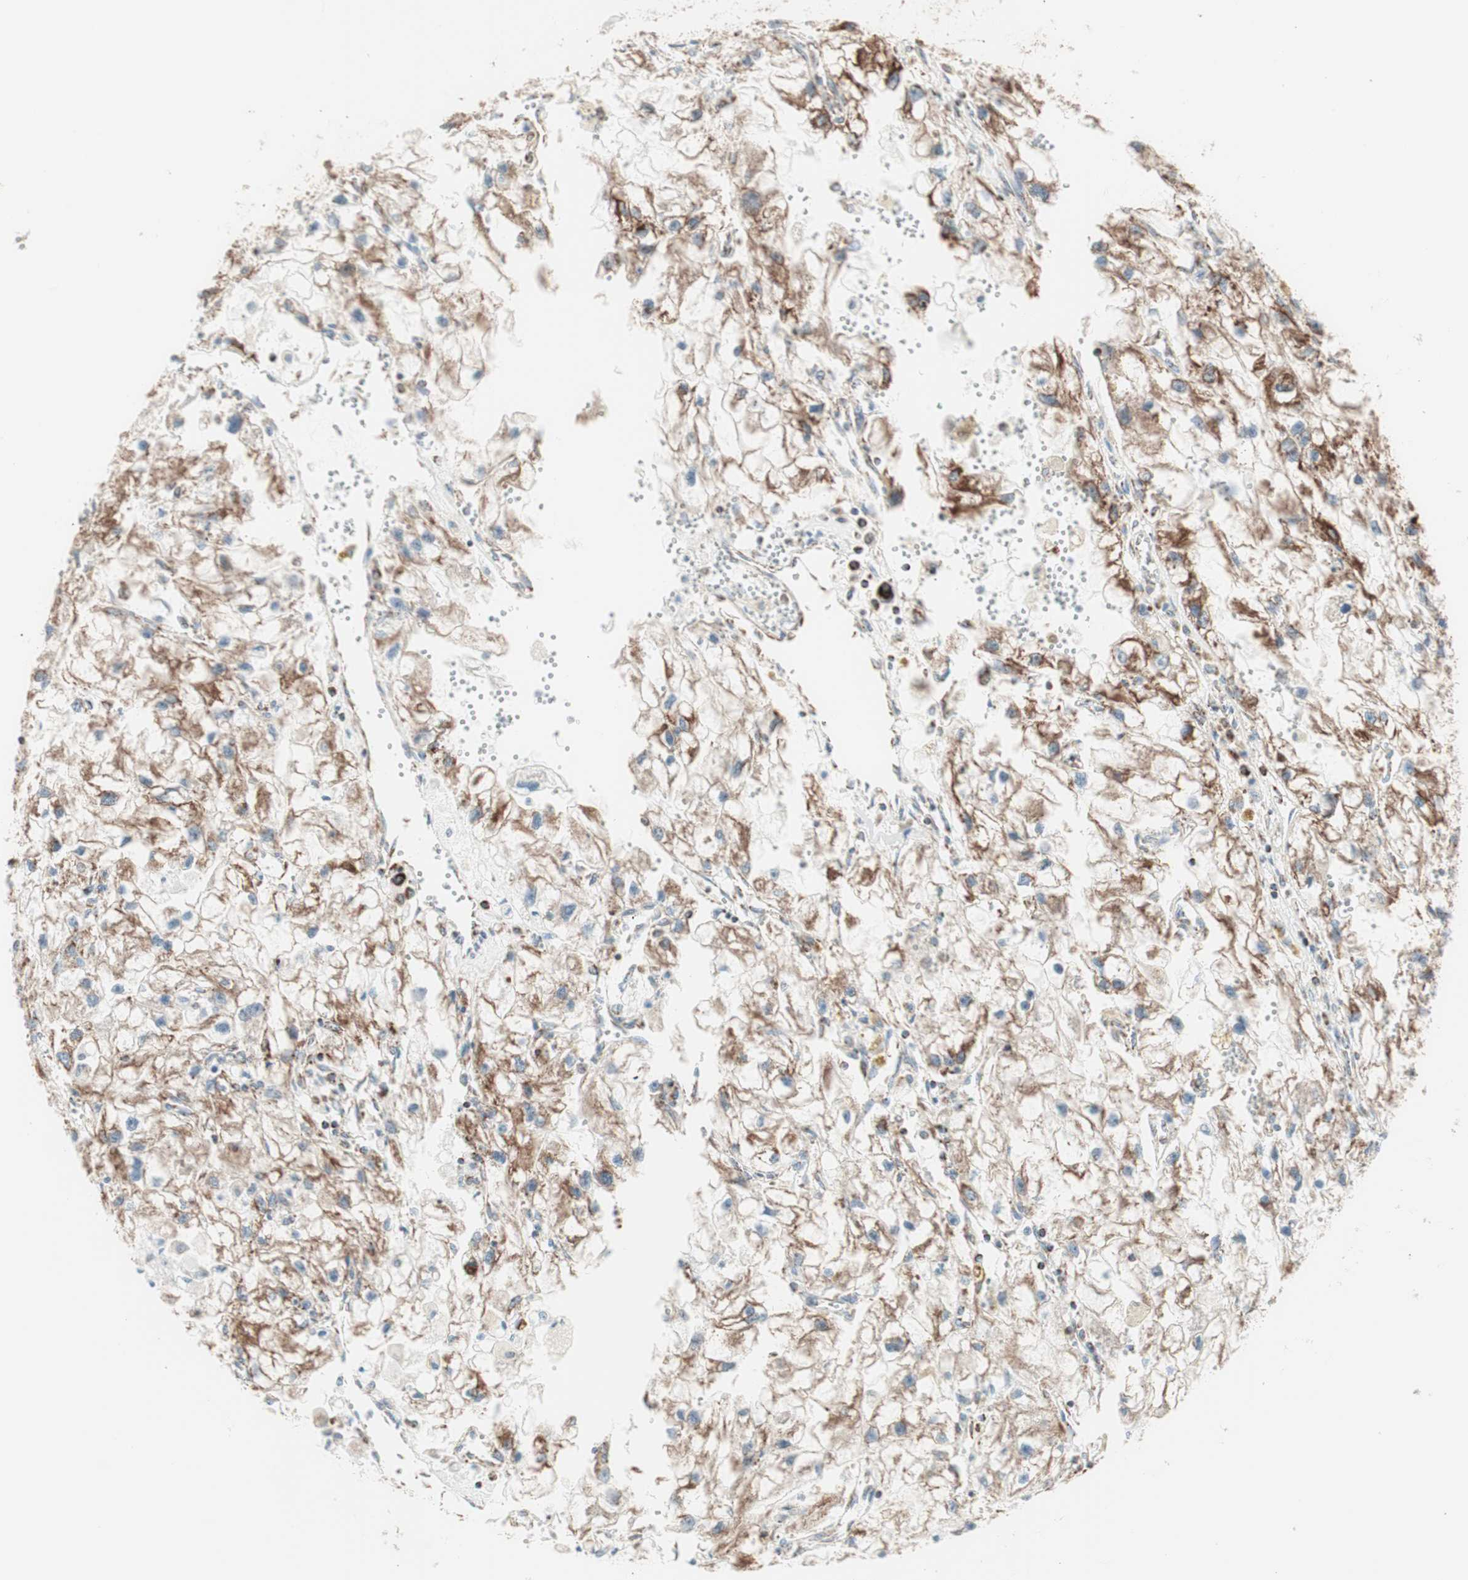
{"staining": {"intensity": "moderate", "quantity": ">75%", "location": "cytoplasmic/membranous"}, "tissue": "renal cancer", "cell_type": "Tumor cells", "image_type": "cancer", "snomed": [{"axis": "morphology", "description": "Adenocarcinoma, NOS"}, {"axis": "topography", "description": "Kidney"}], "caption": "There is medium levels of moderate cytoplasmic/membranous expression in tumor cells of renal cancer (adenocarcinoma), as demonstrated by immunohistochemical staining (brown color).", "gene": "TOMM20", "patient": {"sex": "female", "age": 70}}